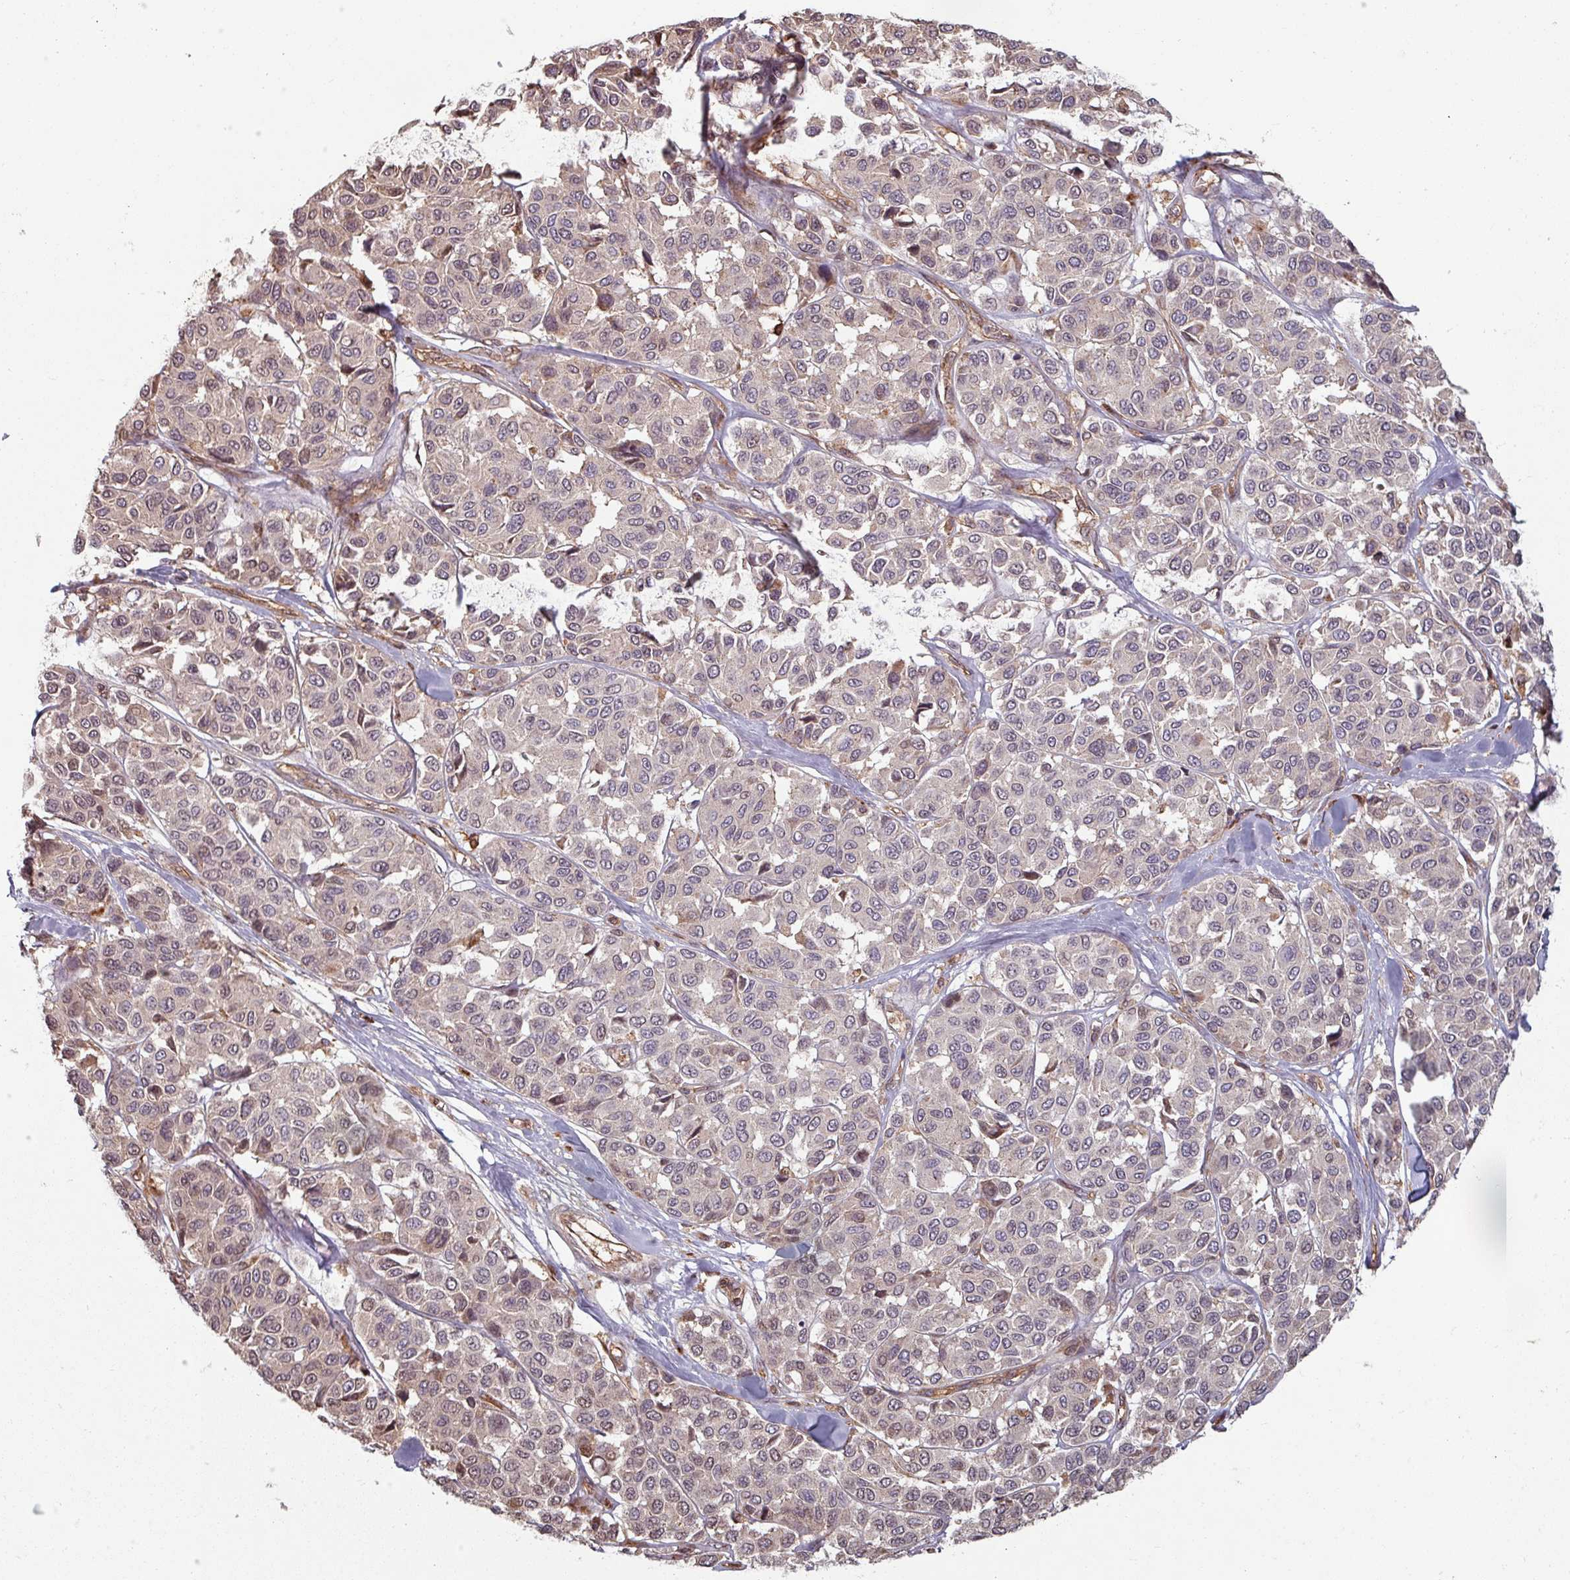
{"staining": {"intensity": "negative", "quantity": "none", "location": "none"}, "tissue": "melanoma", "cell_type": "Tumor cells", "image_type": "cancer", "snomed": [{"axis": "morphology", "description": "Malignant melanoma, NOS"}, {"axis": "topography", "description": "Skin"}], "caption": "This is an immunohistochemistry (IHC) micrograph of human malignant melanoma. There is no positivity in tumor cells.", "gene": "EID1", "patient": {"sex": "female", "age": 66}}